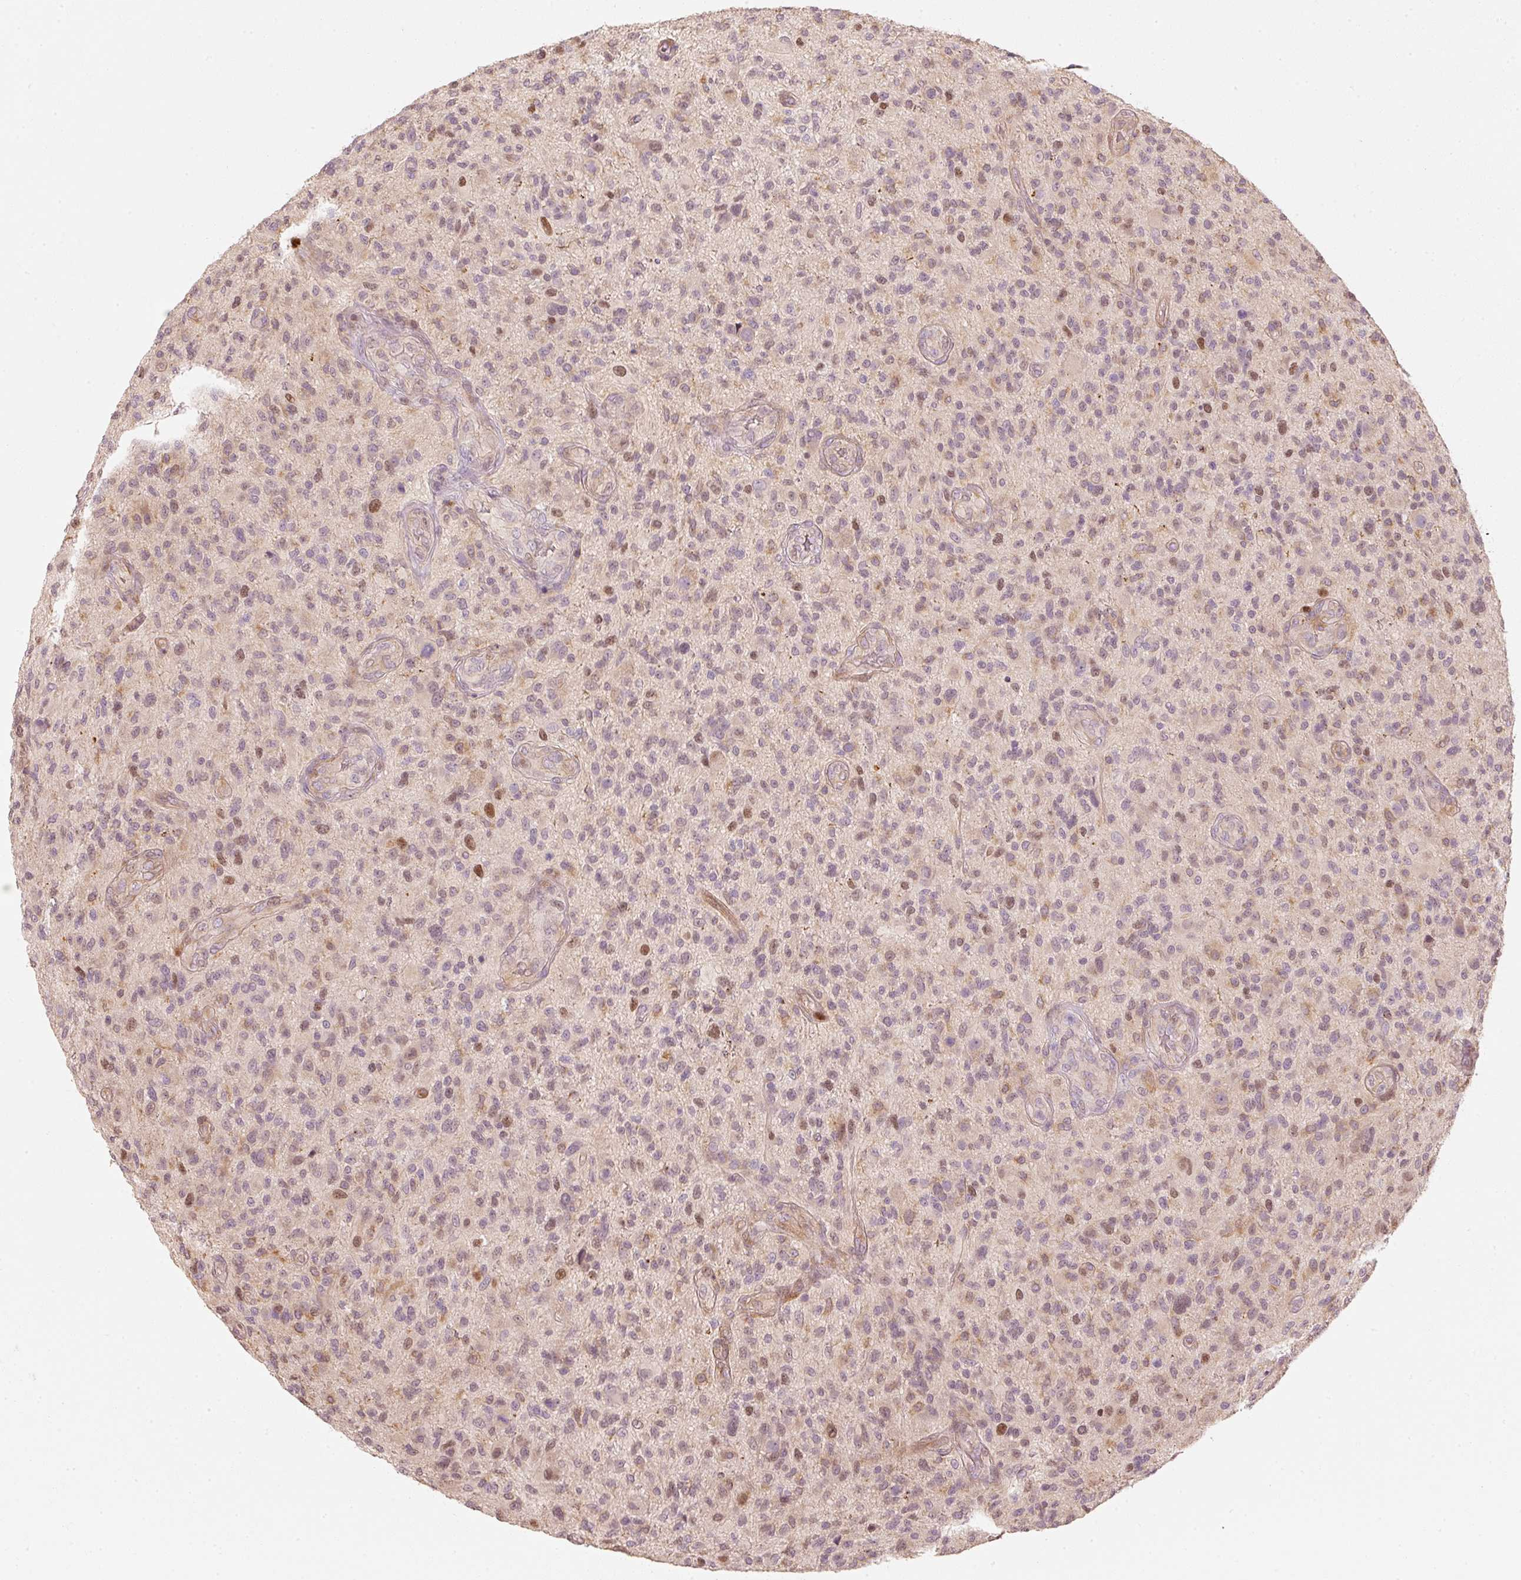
{"staining": {"intensity": "moderate", "quantity": "<25%", "location": "nuclear"}, "tissue": "glioma", "cell_type": "Tumor cells", "image_type": "cancer", "snomed": [{"axis": "morphology", "description": "Glioma, malignant, High grade"}, {"axis": "topography", "description": "Brain"}], "caption": "A brown stain shows moderate nuclear expression of a protein in human malignant glioma (high-grade) tumor cells. The staining was performed using DAB (3,3'-diaminobenzidine), with brown indicating positive protein expression. Nuclei are stained blue with hematoxylin.", "gene": "TREX2", "patient": {"sex": "male", "age": 47}}